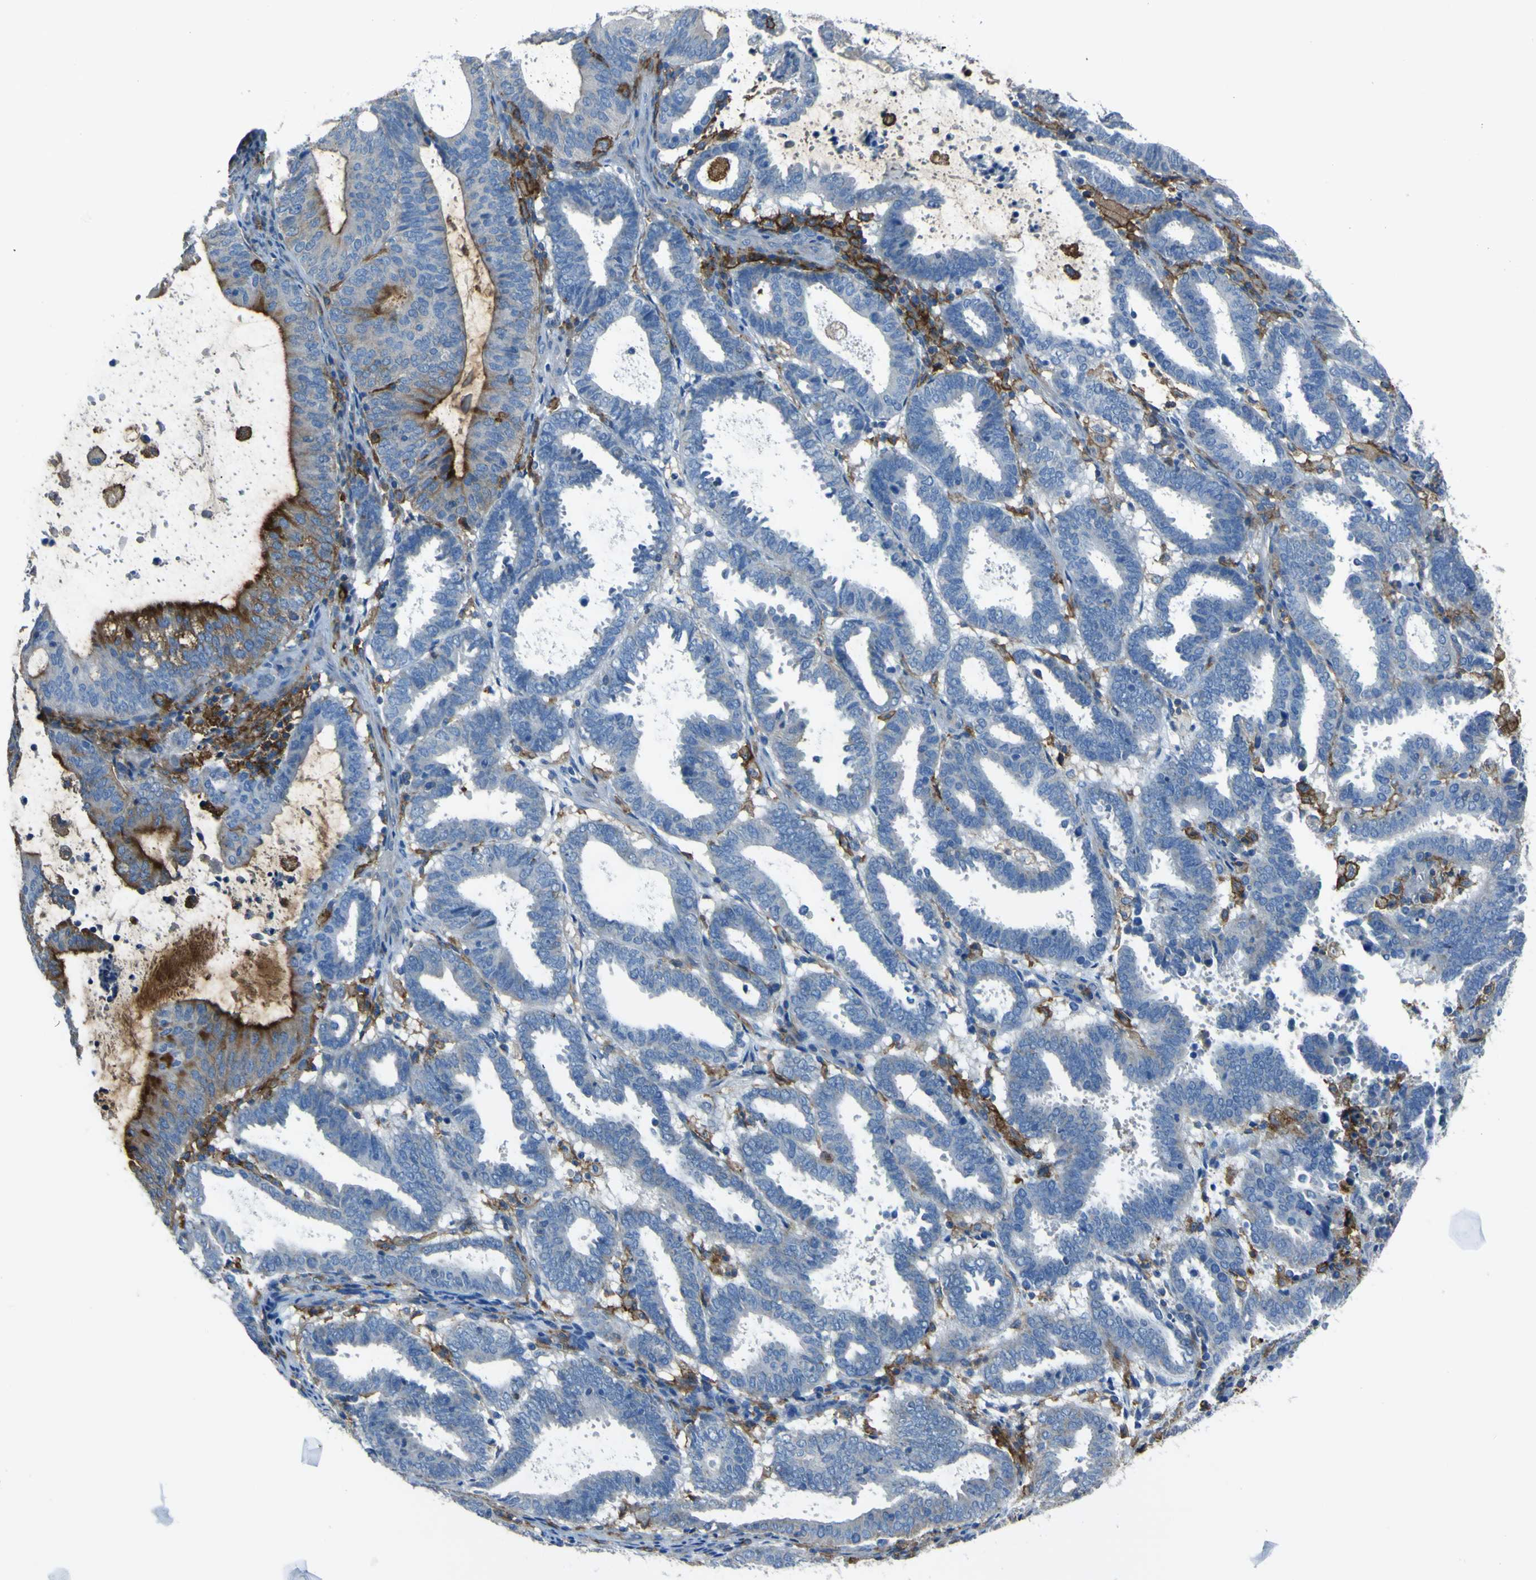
{"staining": {"intensity": "moderate", "quantity": "25%-75%", "location": "cytoplasmic/membranous"}, "tissue": "endometrial cancer", "cell_type": "Tumor cells", "image_type": "cancer", "snomed": [{"axis": "morphology", "description": "Adenocarcinoma, NOS"}, {"axis": "topography", "description": "Uterus"}], "caption": "A brown stain shows moderate cytoplasmic/membranous staining of a protein in human adenocarcinoma (endometrial) tumor cells. (Stains: DAB (3,3'-diaminobenzidine) in brown, nuclei in blue, Microscopy: brightfield microscopy at high magnification).", "gene": "LAIR1", "patient": {"sex": "female", "age": 83}}